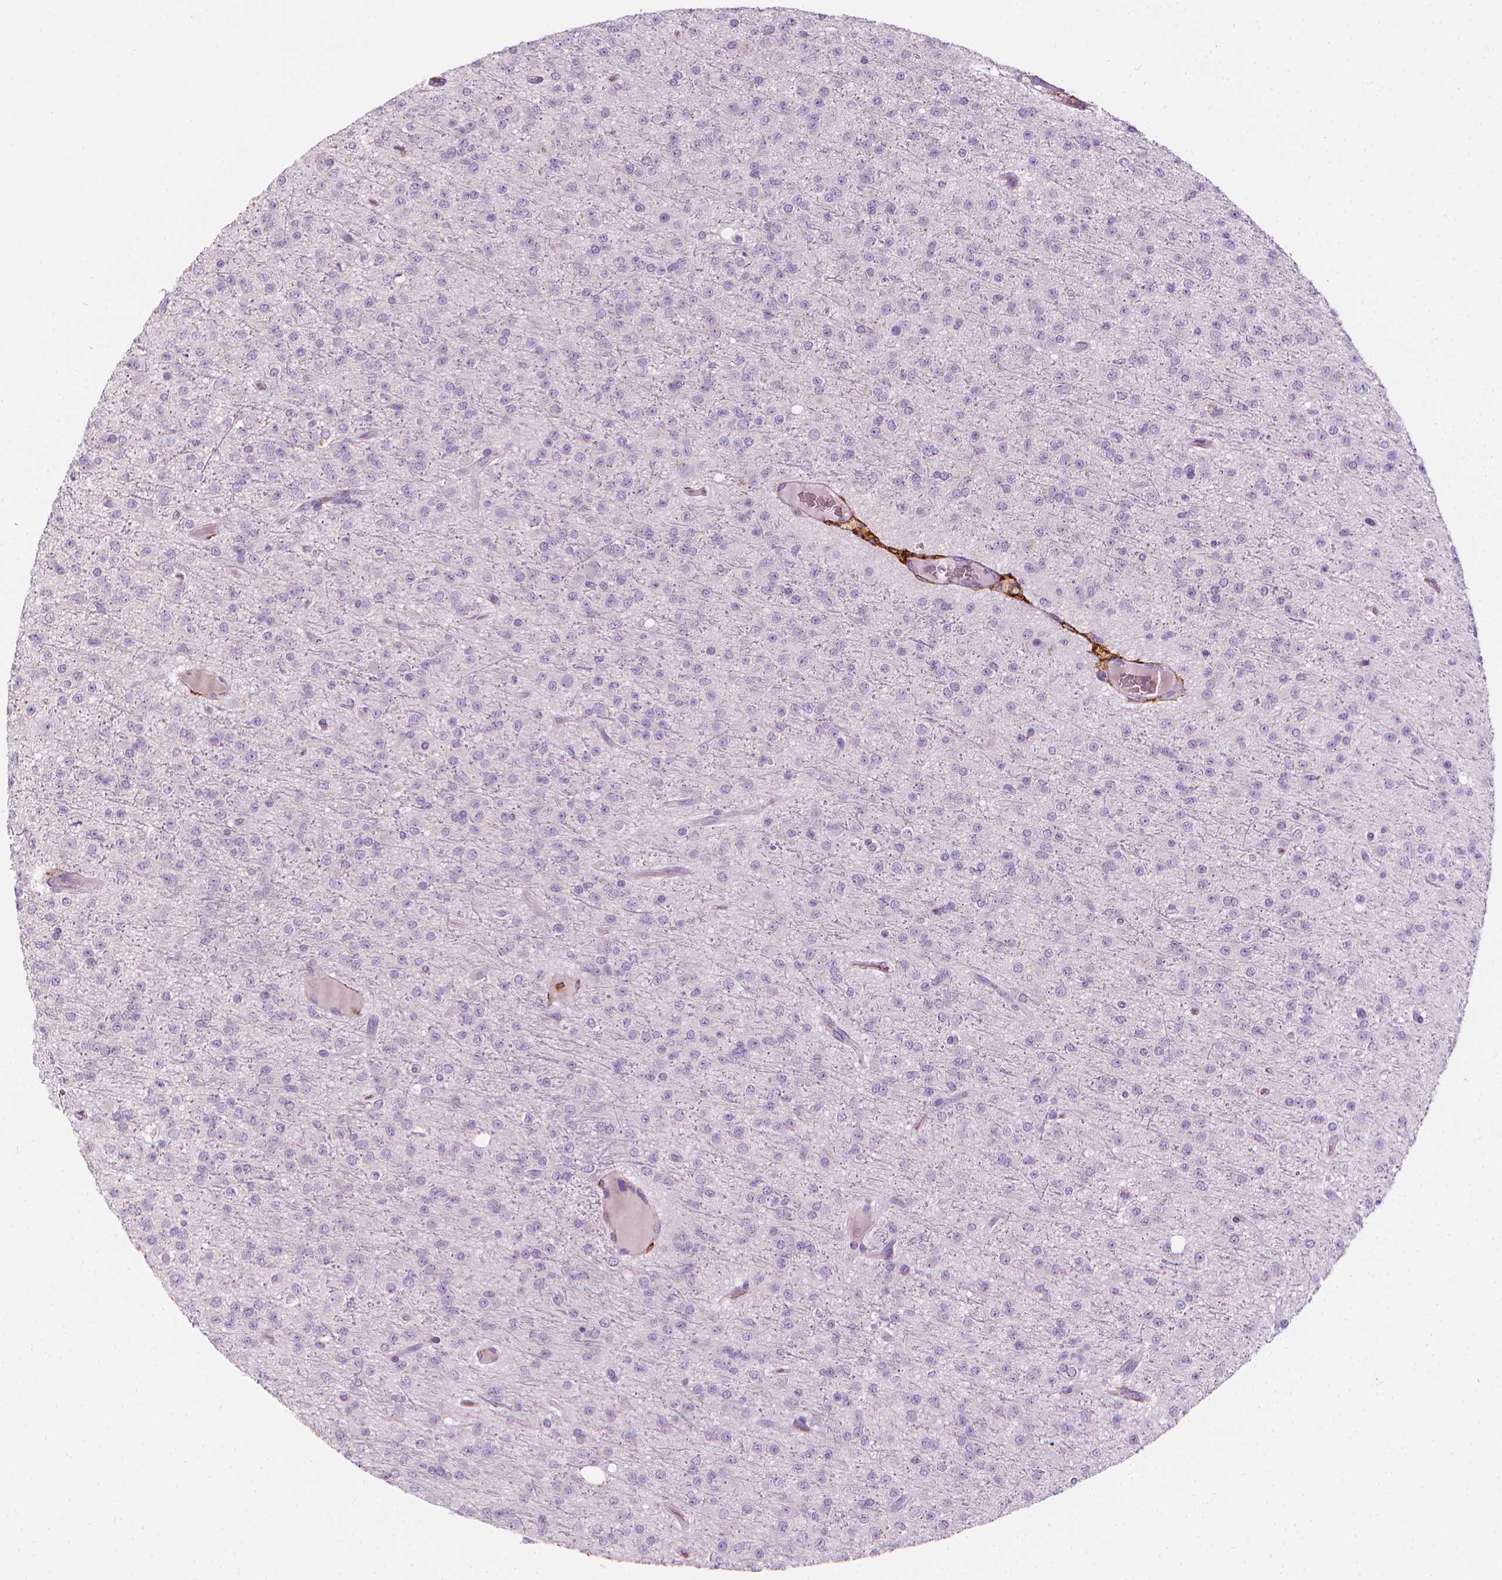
{"staining": {"intensity": "negative", "quantity": "none", "location": "none"}, "tissue": "glioma", "cell_type": "Tumor cells", "image_type": "cancer", "snomed": [{"axis": "morphology", "description": "Glioma, malignant, Low grade"}, {"axis": "topography", "description": "Brain"}], "caption": "High magnification brightfield microscopy of glioma stained with DAB (brown) and counterstained with hematoxylin (blue): tumor cells show no significant positivity.", "gene": "CES1", "patient": {"sex": "male", "age": 27}}